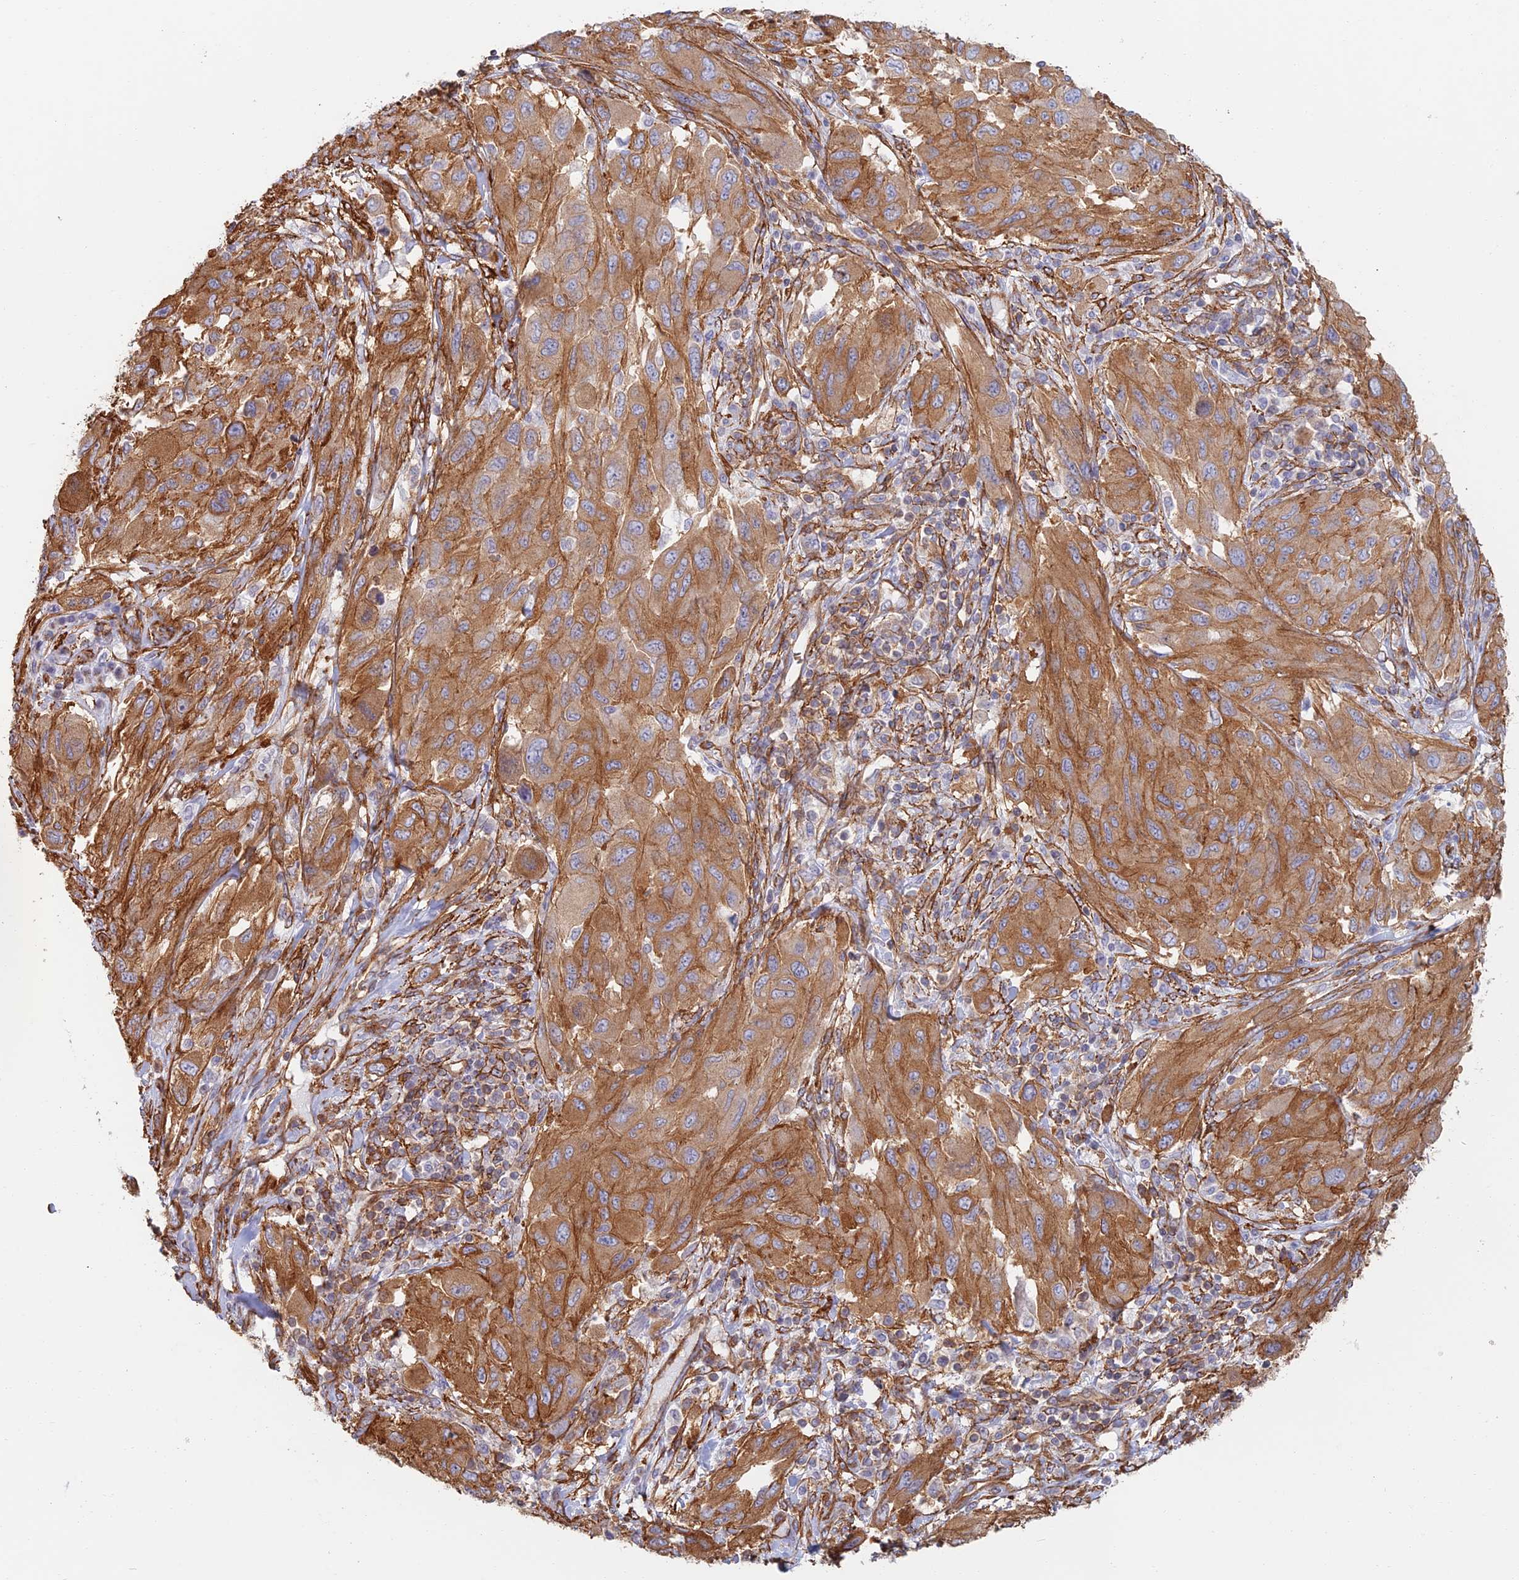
{"staining": {"intensity": "moderate", "quantity": ">75%", "location": "cytoplasmic/membranous"}, "tissue": "melanoma", "cell_type": "Tumor cells", "image_type": "cancer", "snomed": [{"axis": "morphology", "description": "Malignant melanoma, NOS"}, {"axis": "topography", "description": "Skin"}], "caption": "Melanoma stained for a protein (brown) reveals moderate cytoplasmic/membranous positive expression in approximately >75% of tumor cells.", "gene": "PAK4", "patient": {"sex": "female", "age": 91}}